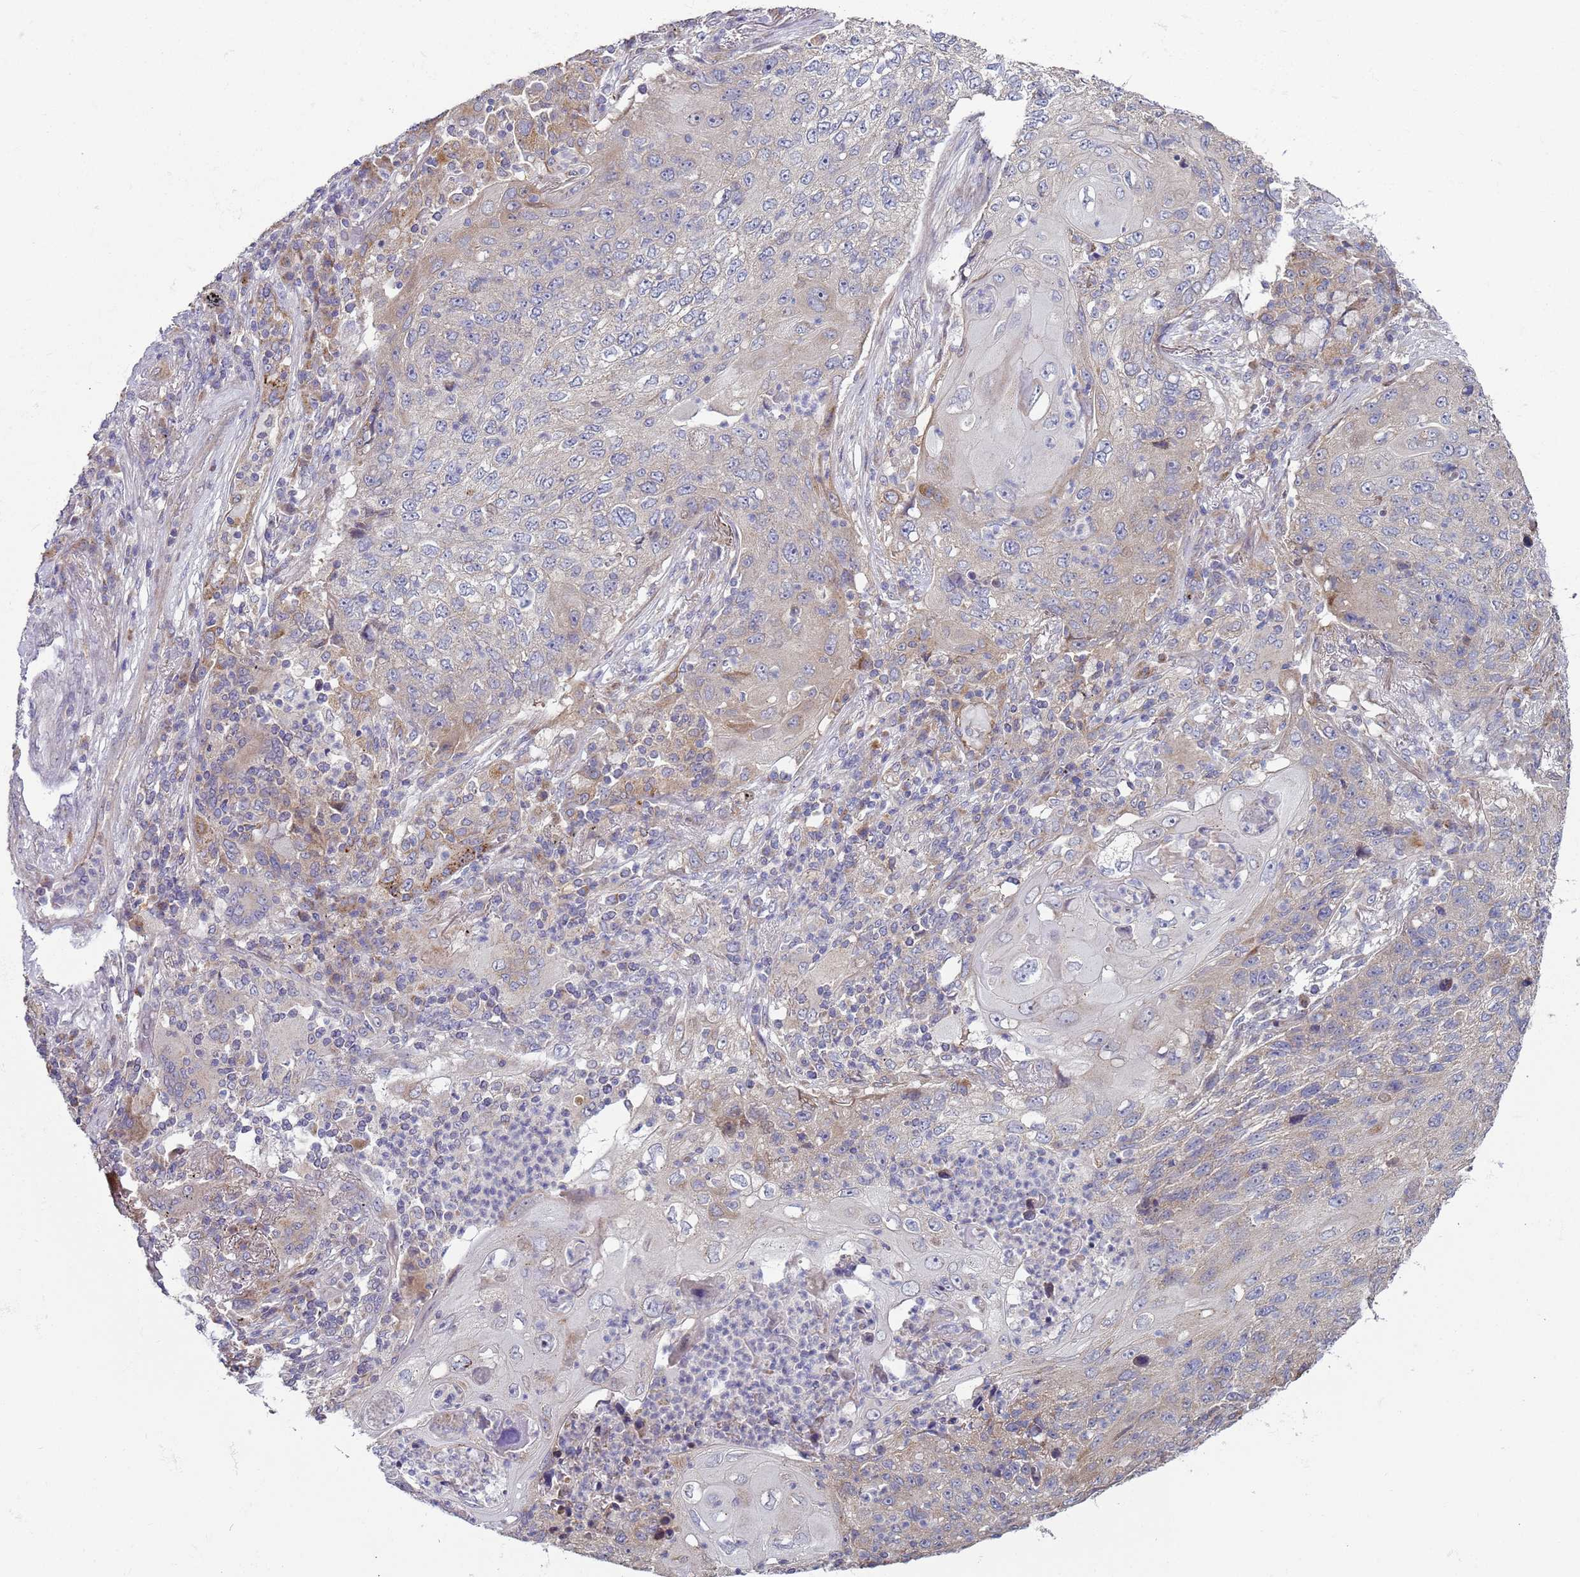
{"staining": {"intensity": "negative", "quantity": "none", "location": "none"}, "tissue": "lung cancer", "cell_type": "Tumor cells", "image_type": "cancer", "snomed": [{"axis": "morphology", "description": "Squamous cell carcinoma, NOS"}, {"axis": "topography", "description": "Lung"}], "caption": "This is an IHC photomicrograph of lung cancer (squamous cell carcinoma). There is no expression in tumor cells.", "gene": "DIP2B", "patient": {"sex": "female", "age": 63}}